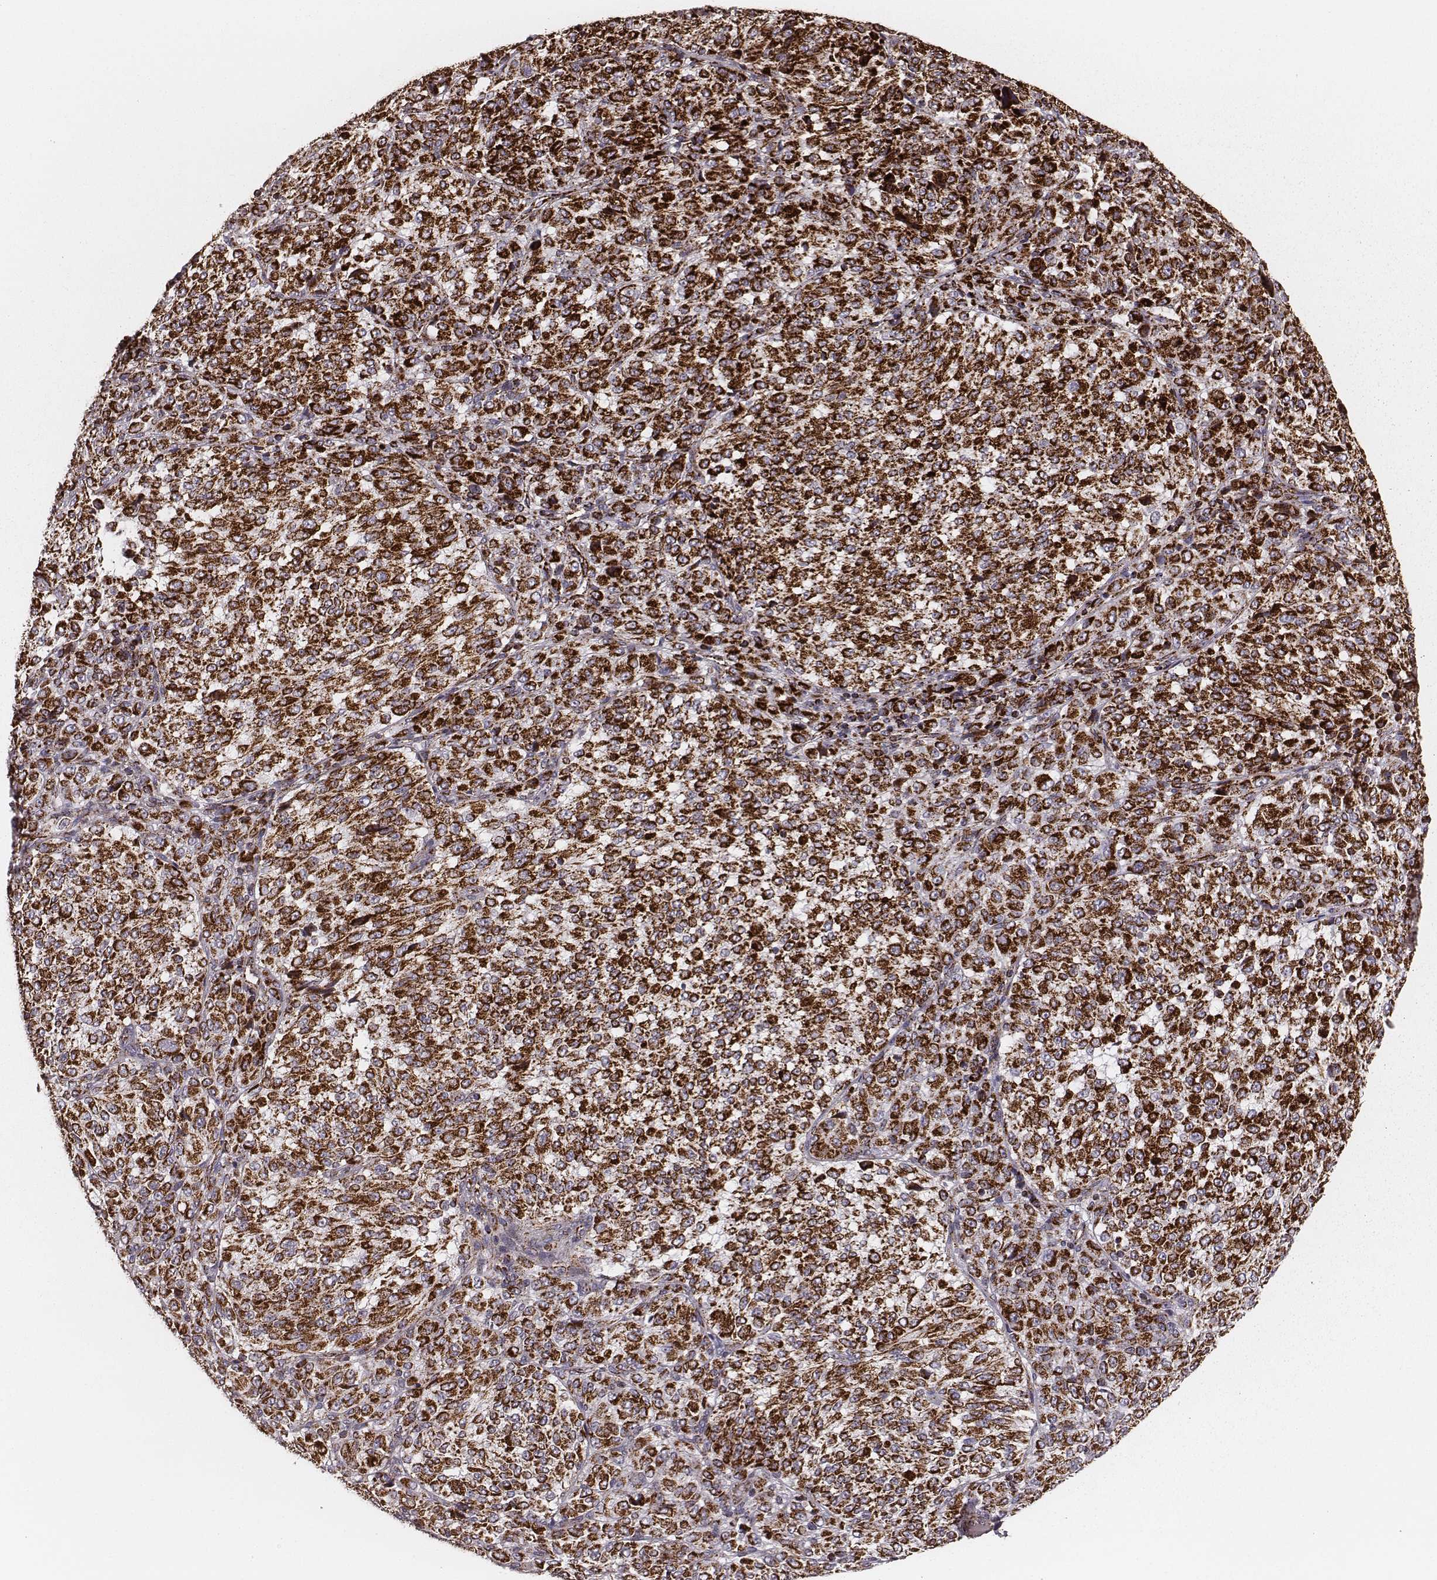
{"staining": {"intensity": "strong", "quantity": ">75%", "location": "cytoplasmic/membranous"}, "tissue": "melanoma", "cell_type": "Tumor cells", "image_type": "cancer", "snomed": [{"axis": "morphology", "description": "Malignant melanoma, Metastatic site"}, {"axis": "topography", "description": "Brain"}], "caption": "A high-resolution histopathology image shows immunohistochemistry (IHC) staining of melanoma, which demonstrates strong cytoplasmic/membranous positivity in approximately >75% of tumor cells.", "gene": "TUFM", "patient": {"sex": "female", "age": 56}}